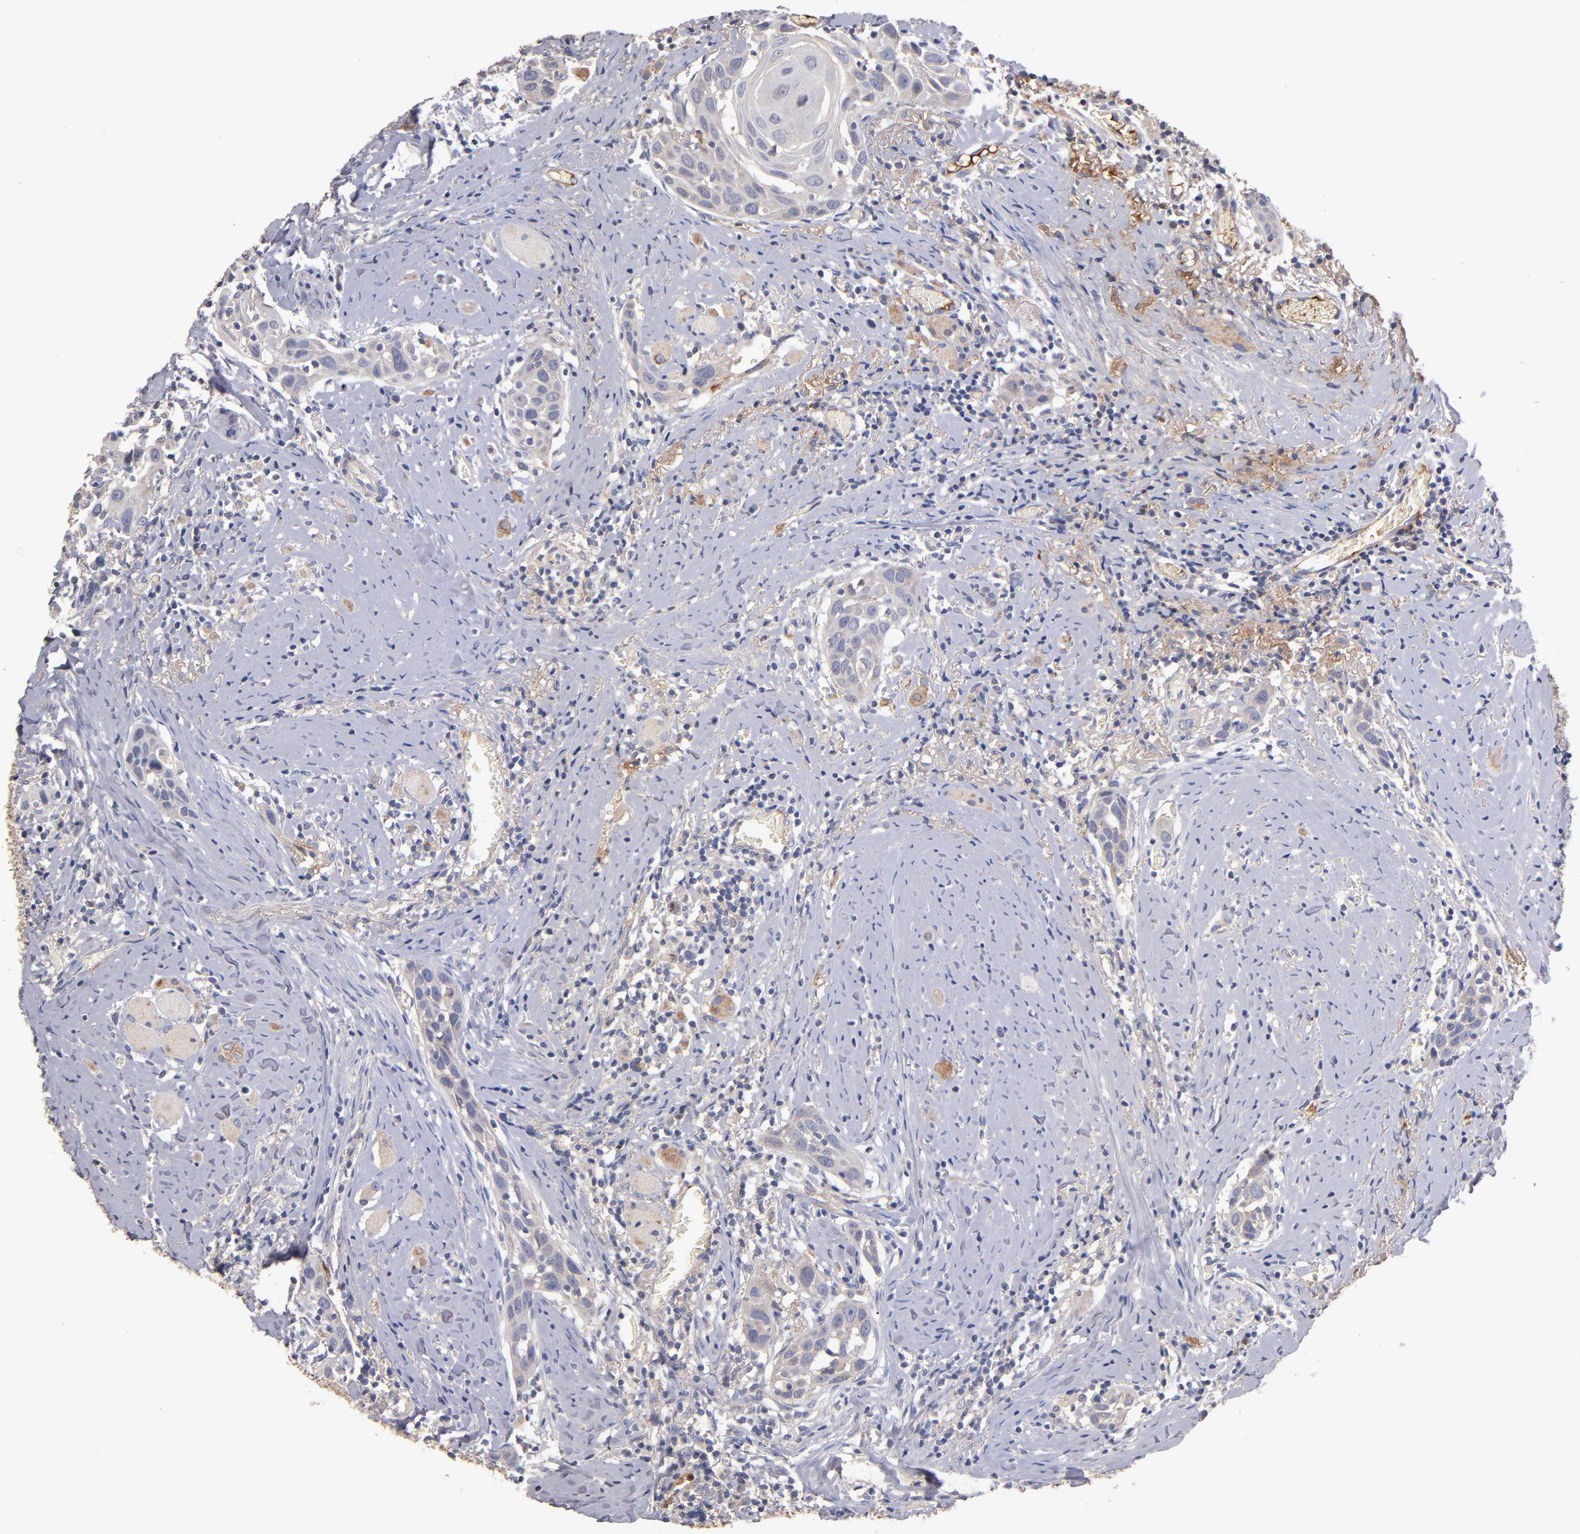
{"staining": {"intensity": "weak", "quantity": ">75%", "location": "cytoplasmic/membranous"}, "tissue": "head and neck cancer", "cell_type": "Tumor cells", "image_type": "cancer", "snomed": [{"axis": "morphology", "description": "Squamous cell carcinoma, NOS"}, {"axis": "topography", "description": "Oral tissue"}, {"axis": "topography", "description": "Head-Neck"}], "caption": "Head and neck cancer stained with a brown dye shows weak cytoplasmic/membranous positive expression in about >75% of tumor cells.", "gene": "DACT1", "patient": {"sex": "female", "age": 50}}